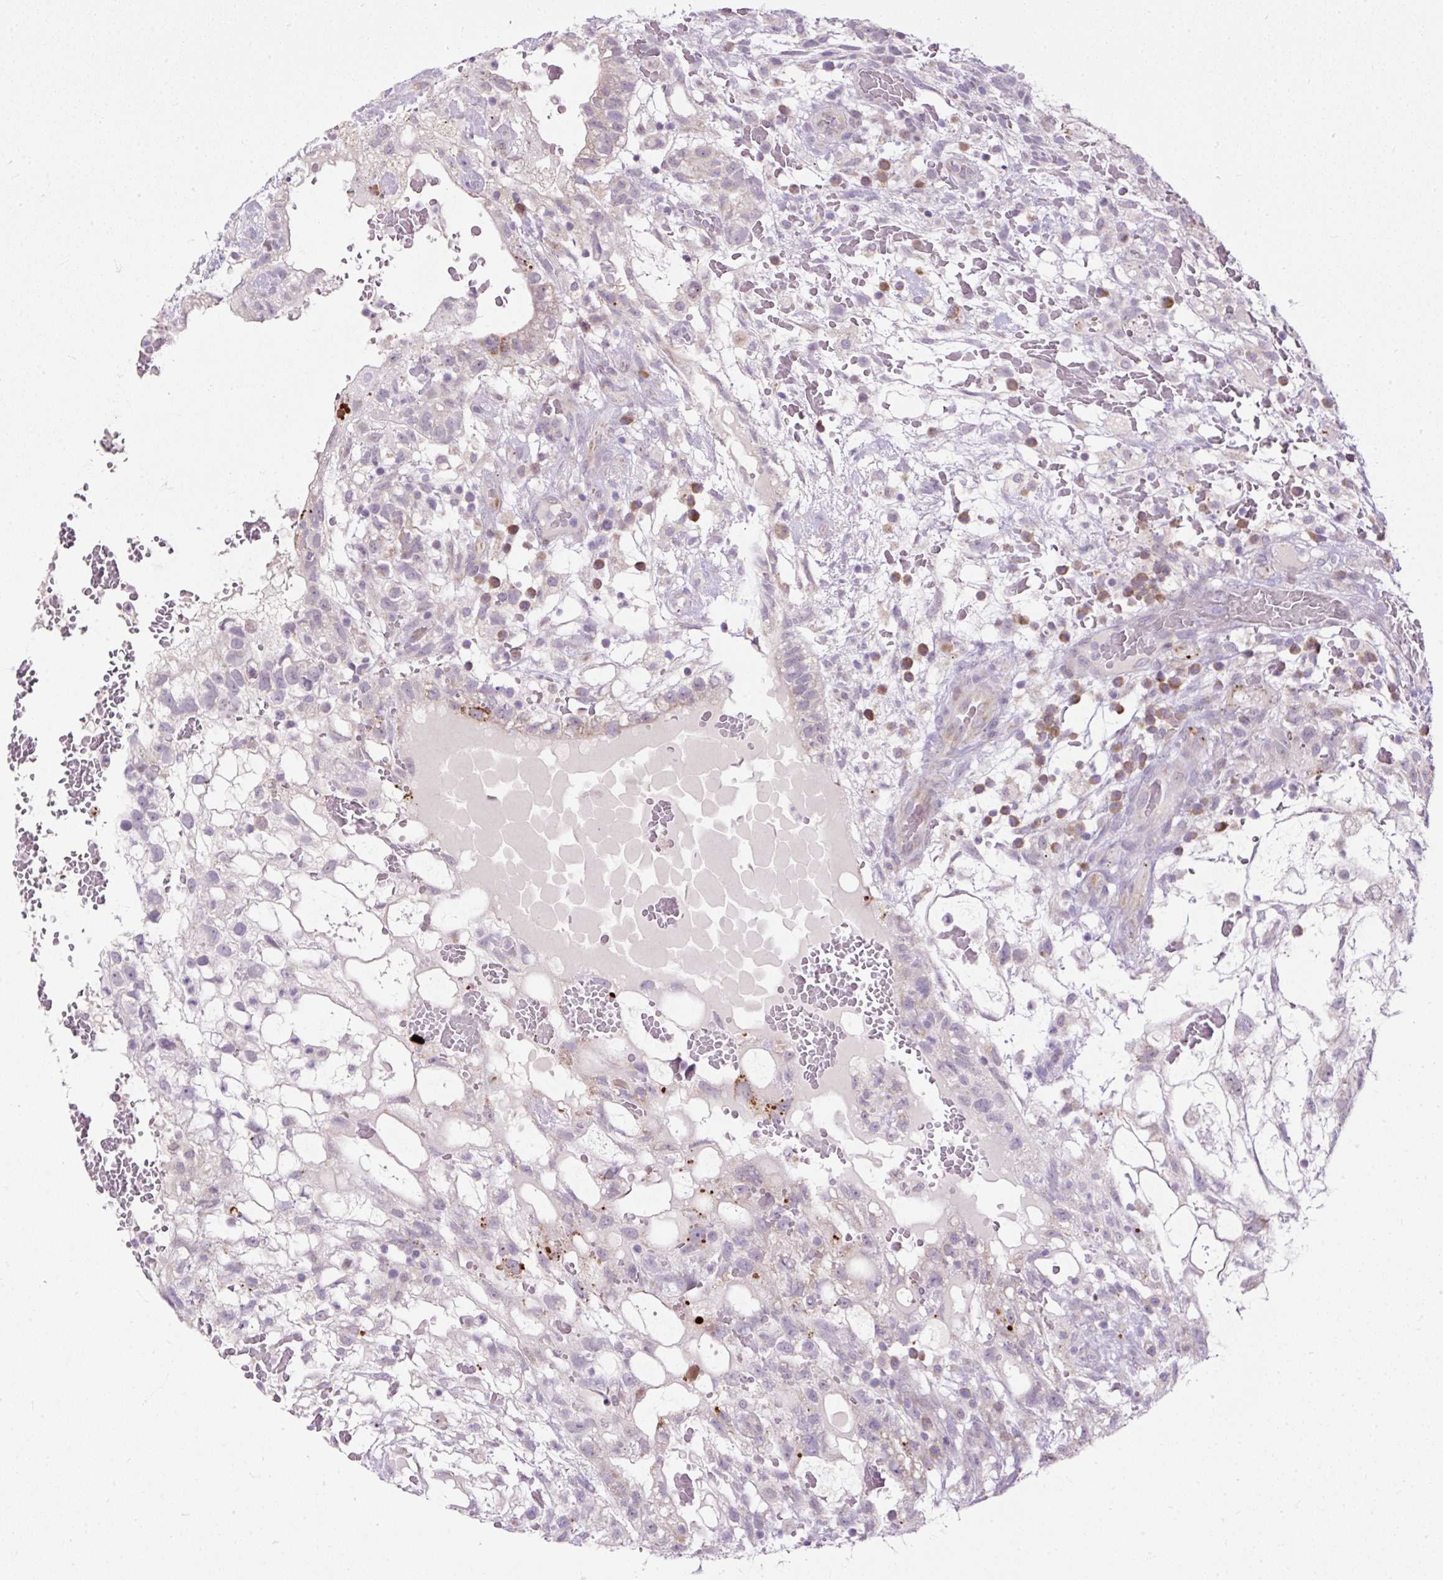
{"staining": {"intensity": "moderate", "quantity": "<25%", "location": "cytoplasmic/membranous"}, "tissue": "testis cancer", "cell_type": "Tumor cells", "image_type": "cancer", "snomed": [{"axis": "morphology", "description": "Normal tissue, NOS"}, {"axis": "morphology", "description": "Carcinoma, Embryonal, NOS"}, {"axis": "topography", "description": "Testis"}], "caption": "Protein expression analysis of testis cancer (embryonal carcinoma) exhibits moderate cytoplasmic/membranous positivity in approximately <25% of tumor cells.", "gene": "FMC1", "patient": {"sex": "male", "age": 32}}